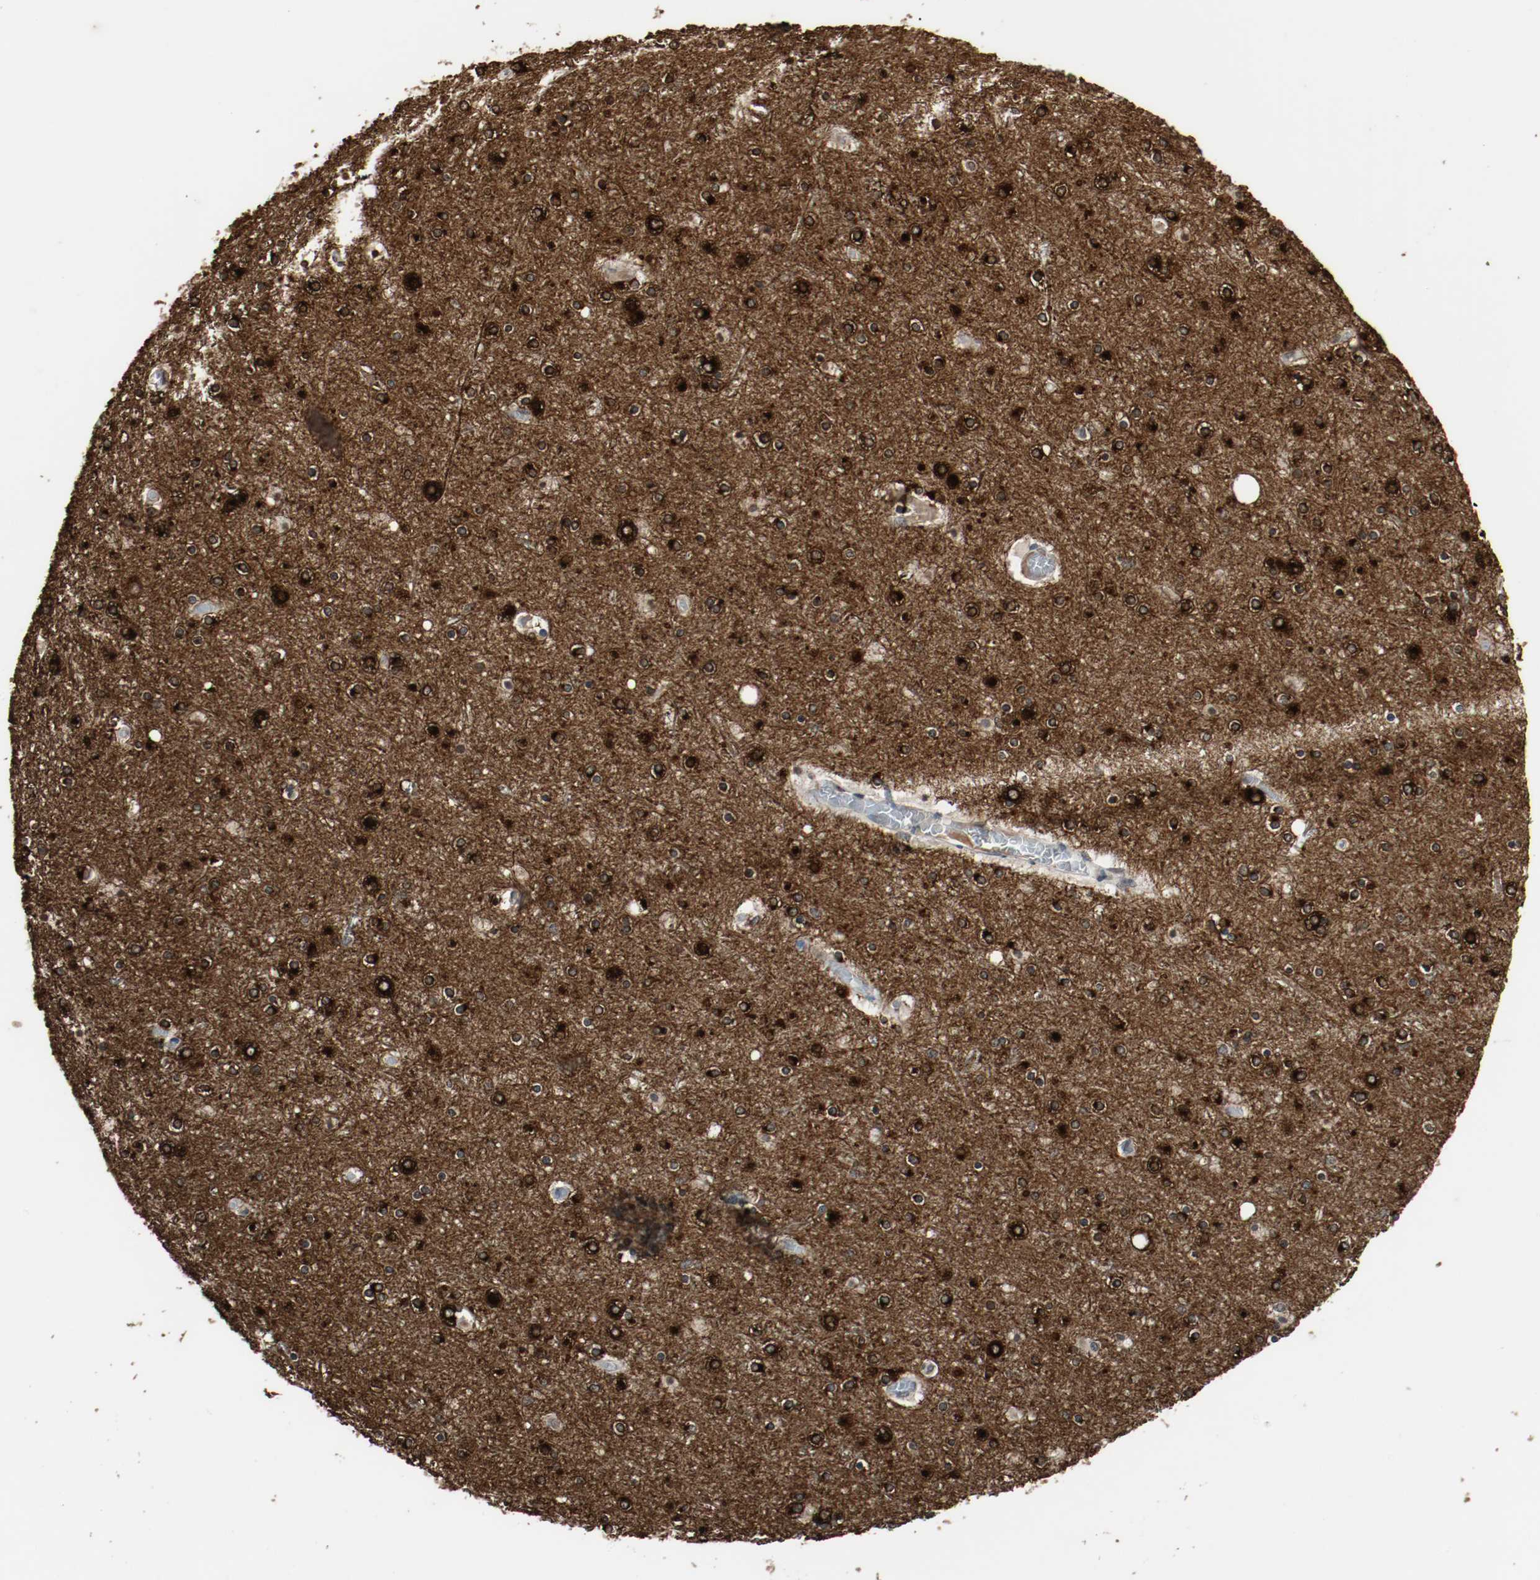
{"staining": {"intensity": "negative", "quantity": "none", "location": "none"}, "tissue": "cerebral cortex", "cell_type": "Endothelial cells", "image_type": "normal", "snomed": [{"axis": "morphology", "description": "Normal tissue, NOS"}, {"axis": "topography", "description": "Cerebral cortex"}], "caption": "Cerebral cortex stained for a protein using IHC displays no expression endothelial cells.", "gene": "RTN4", "patient": {"sex": "female", "age": 54}}